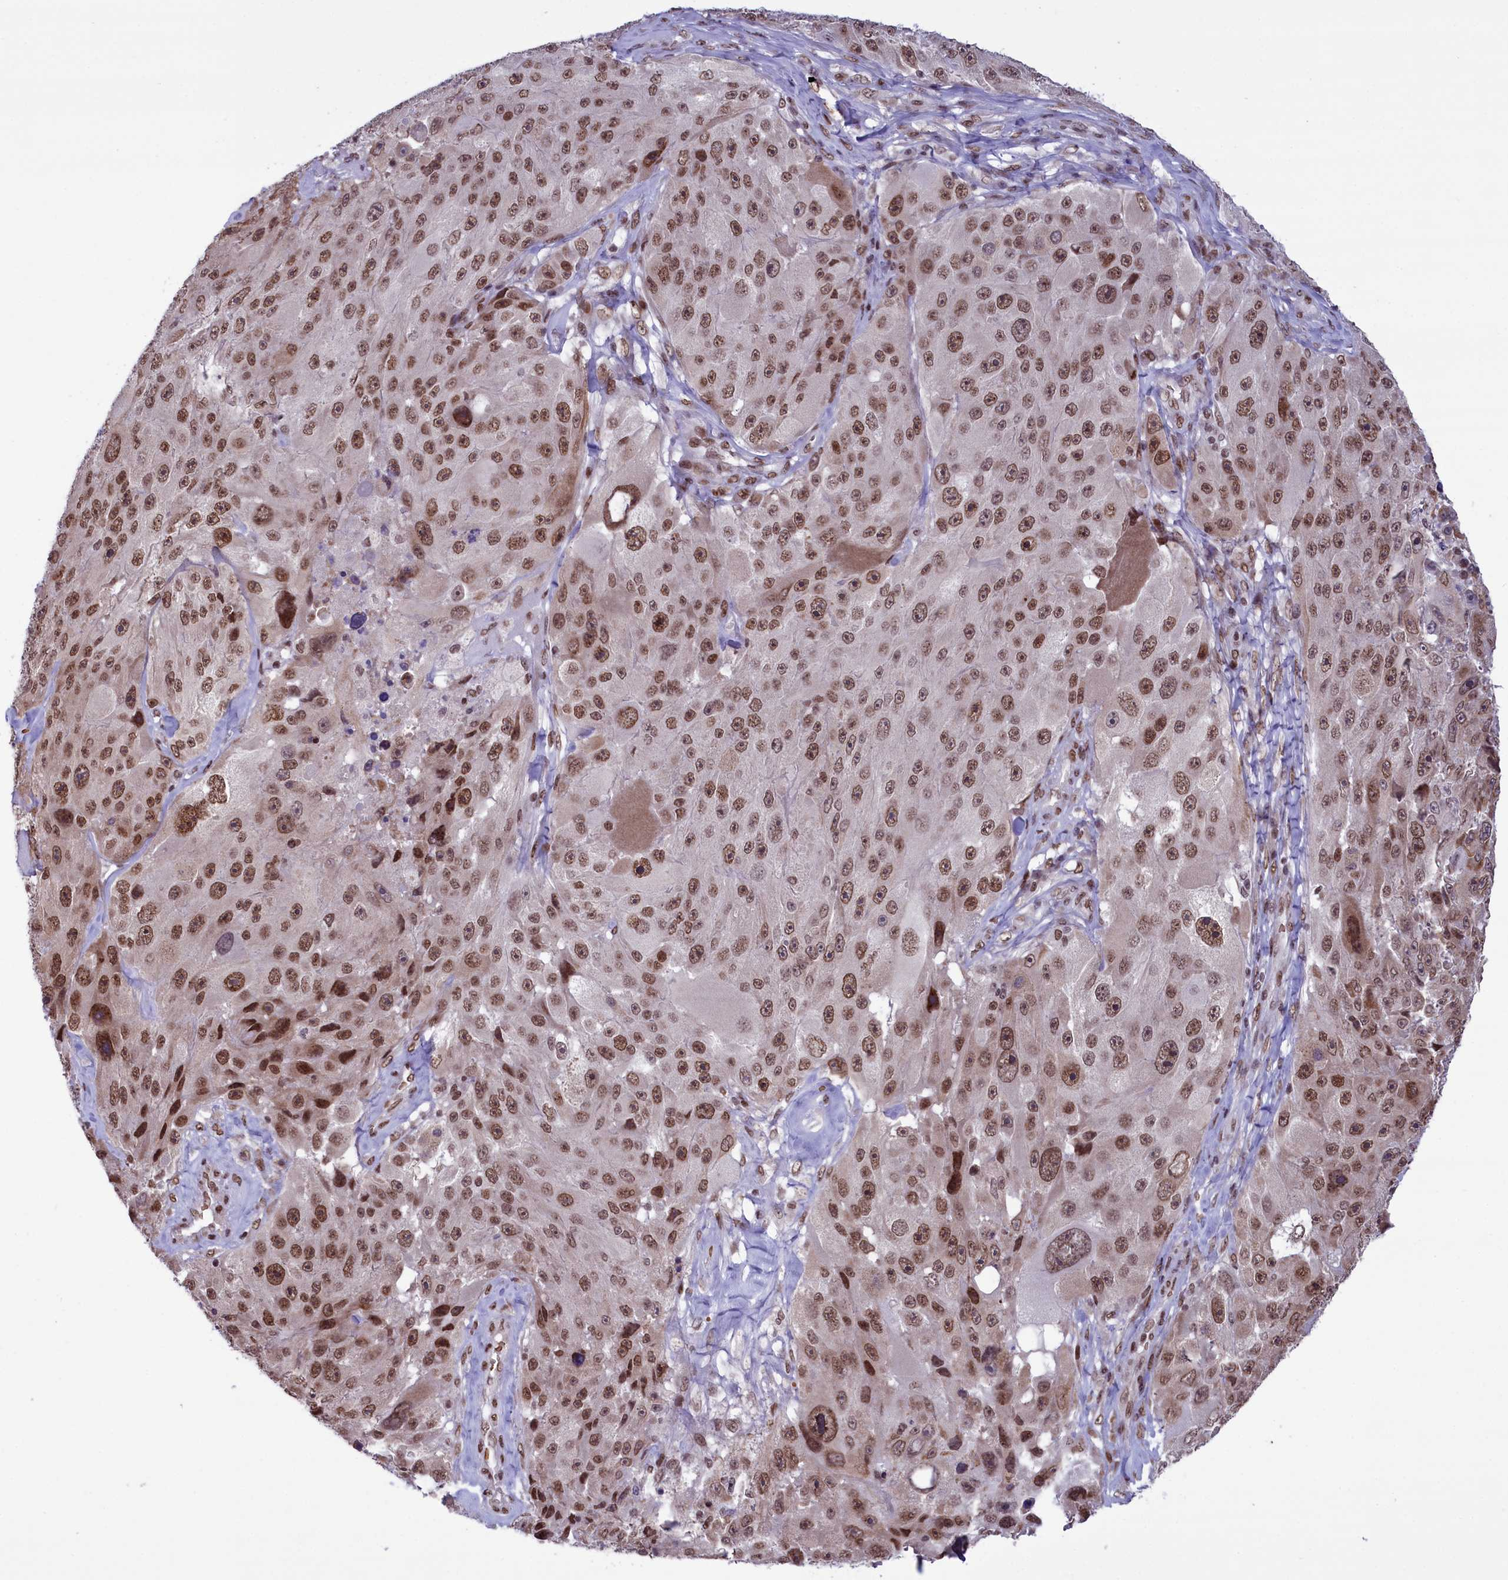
{"staining": {"intensity": "moderate", "quantity": ">75%", "location": "nuclear"}, "tissue": "melanoma", "cell_type": "Tumor cells", "image_type": "cancer", "snomed": [{"axis": "morphology", "description": "Malignant melanoma, Metastatic site"}, {"axis": "topography", "description": "Lymph node"}], "caption": "A high-resolution photomicrograph shows immunohistochemistry staining of malignant melanoma (metastatic site), which exhibits moderate nuclear positivity in about >75% of tumor cells.", "gene": "MPHOSPH8", "patient": {"sex": "male", "age": 62}}